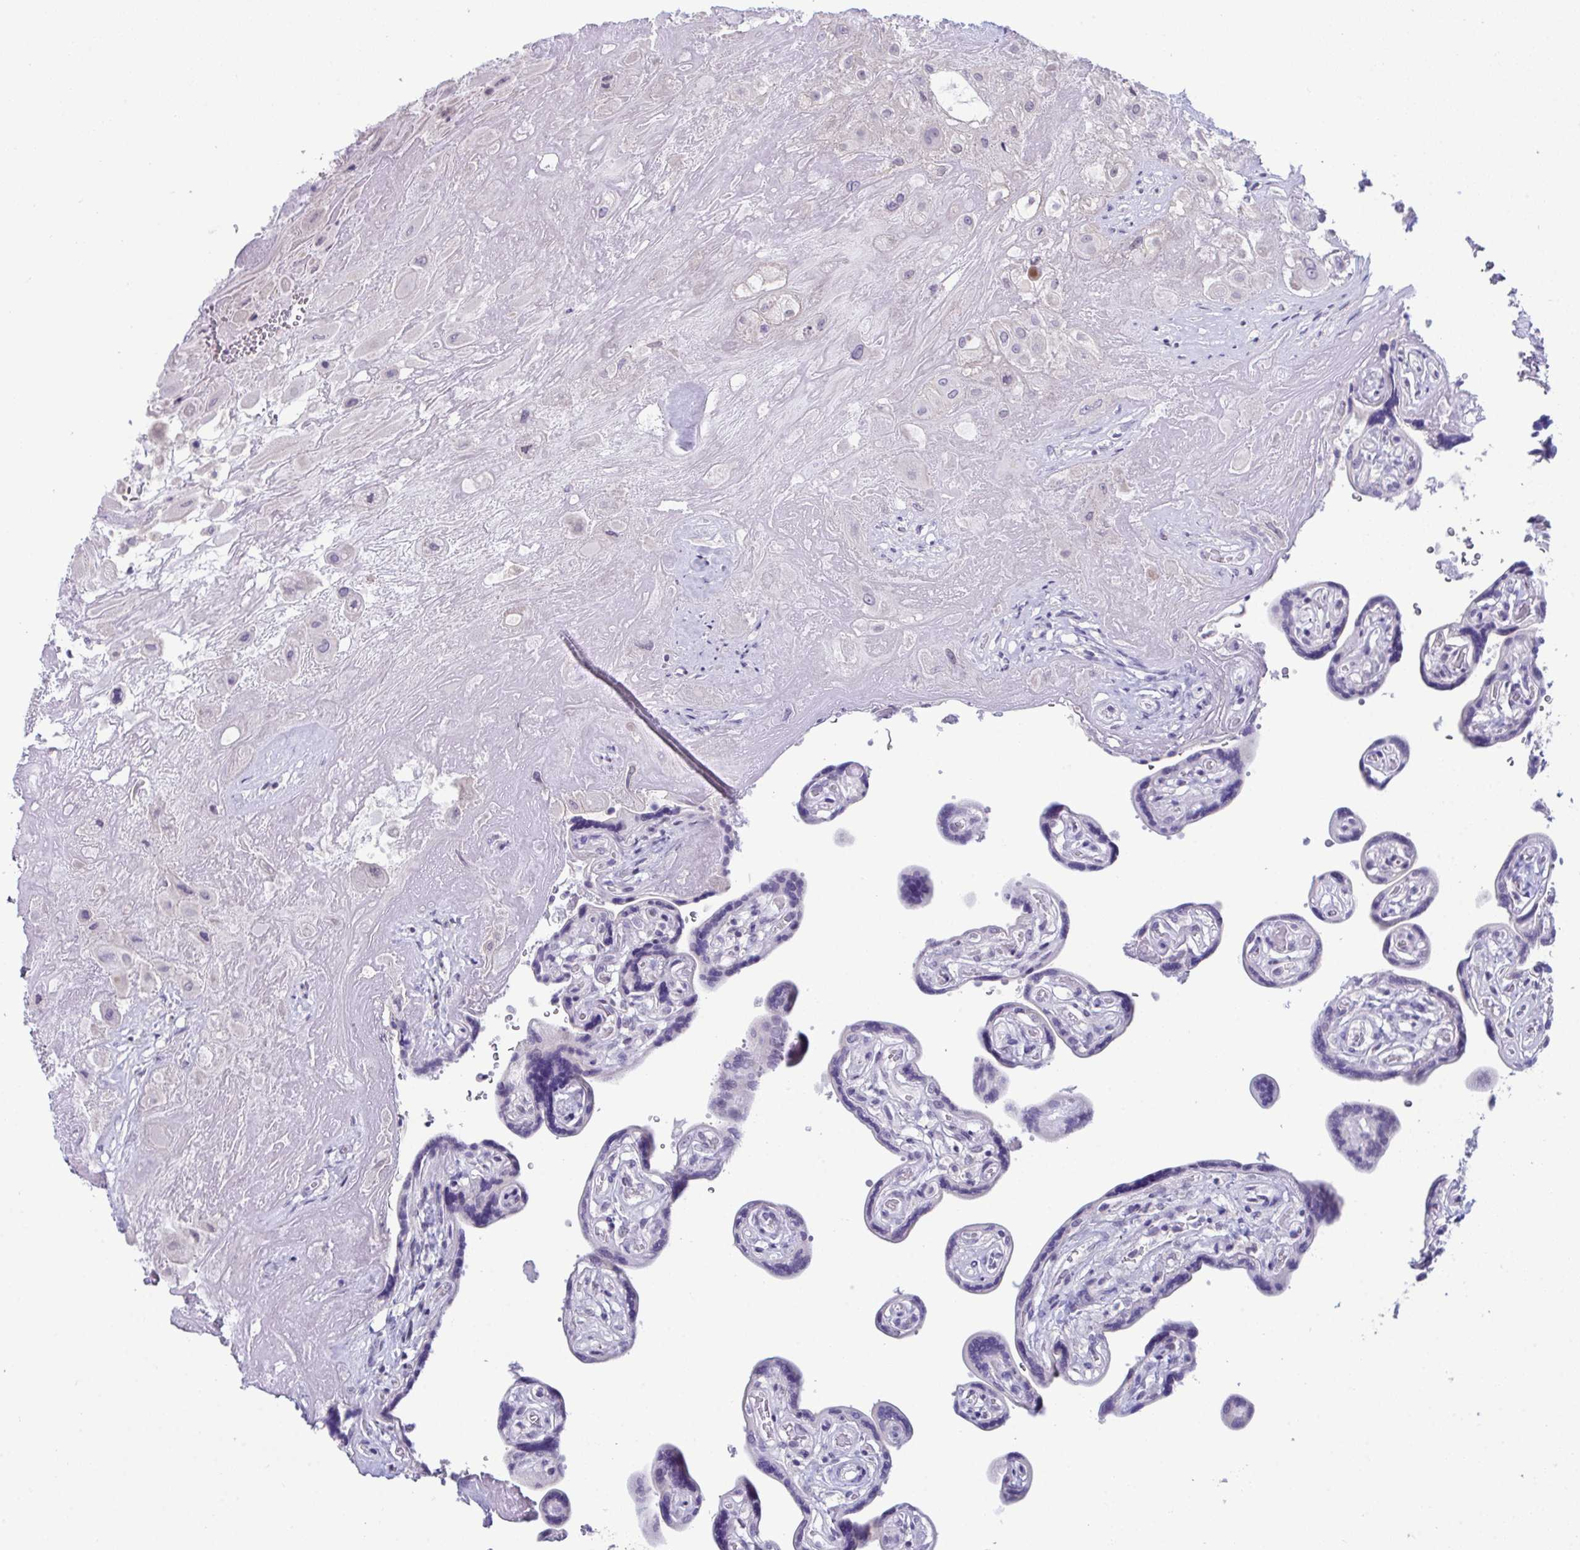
{"staining": {"intensity": "negative", "quantity": "none", "location": "none"}, "tissue": "placenta", "cell_type": "Decidual cells", "image_type": "normal", "snomed": [{"axis": "morphology", "description": "Normal tissue, NOS"}, {"axis": "topography", "description": "Placenta"}], "caption": "Protein analysis of unremarkable placenta shows no significant expression in decidual cells.", "gene": "ATP6V0D2", "patient": {"sex": "female", "age": 32}}